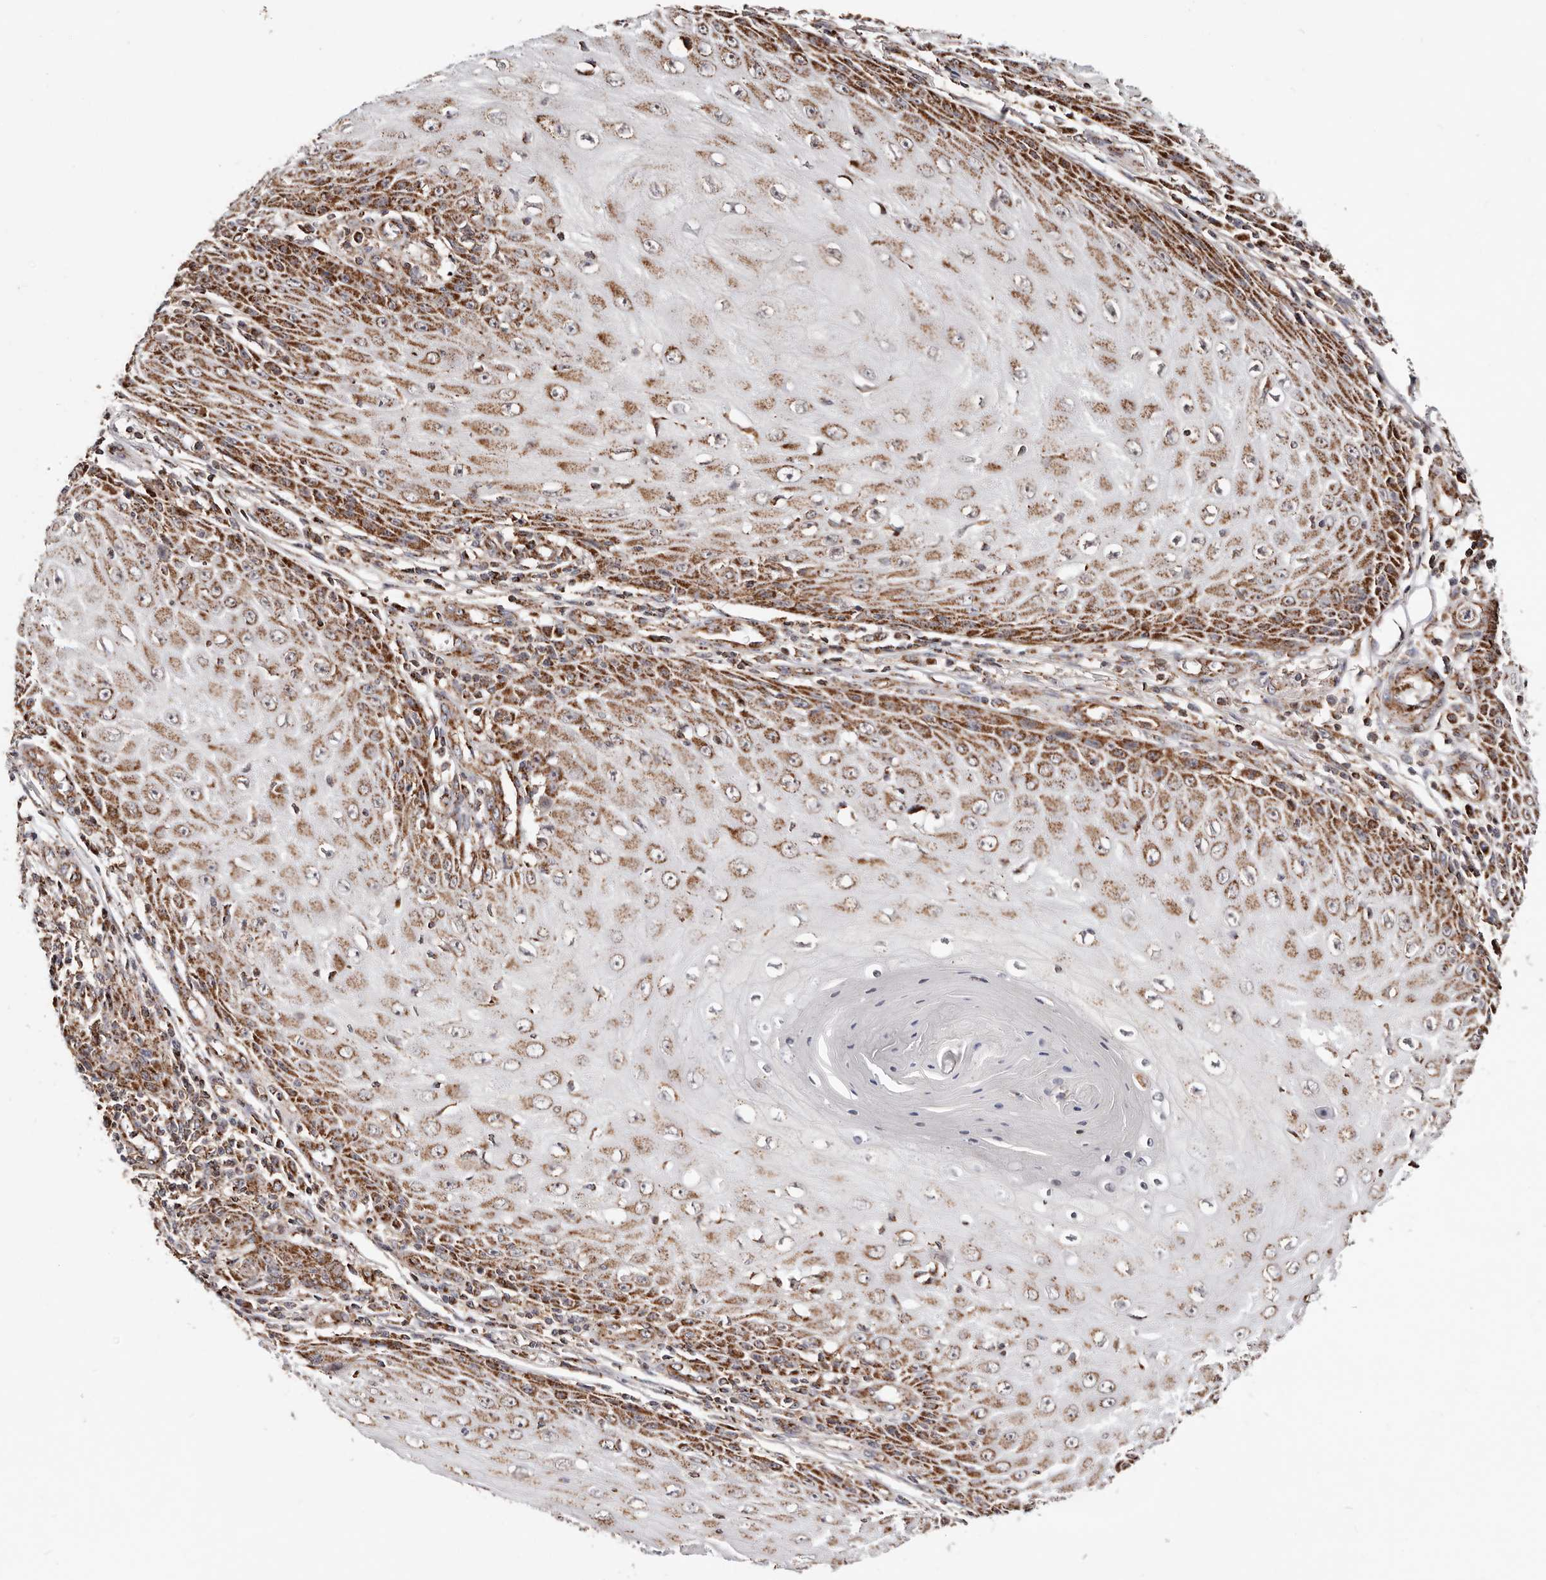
{"staining": {"intensity": "strong", "quantity": "25%-75%", "location": "cytoplasmic/membranous"}, "tissue": "skin cancer", "cell_type": "Tumor cells", "image_type": "cancer", "snomed": [{"axis": "morphology", "description": "Squamous cell carcinoma, NOS"}, {"axis": "topography", "description": "Skin"}], "caption": "Protein expression analysis of squamous cell carcinoma (skin) displays strong cytoplasmic/membranous staining in about 25%-75% of tumor cells.", "gene": "PRKACB", "patient": {"sex": "female", "age": 73}}